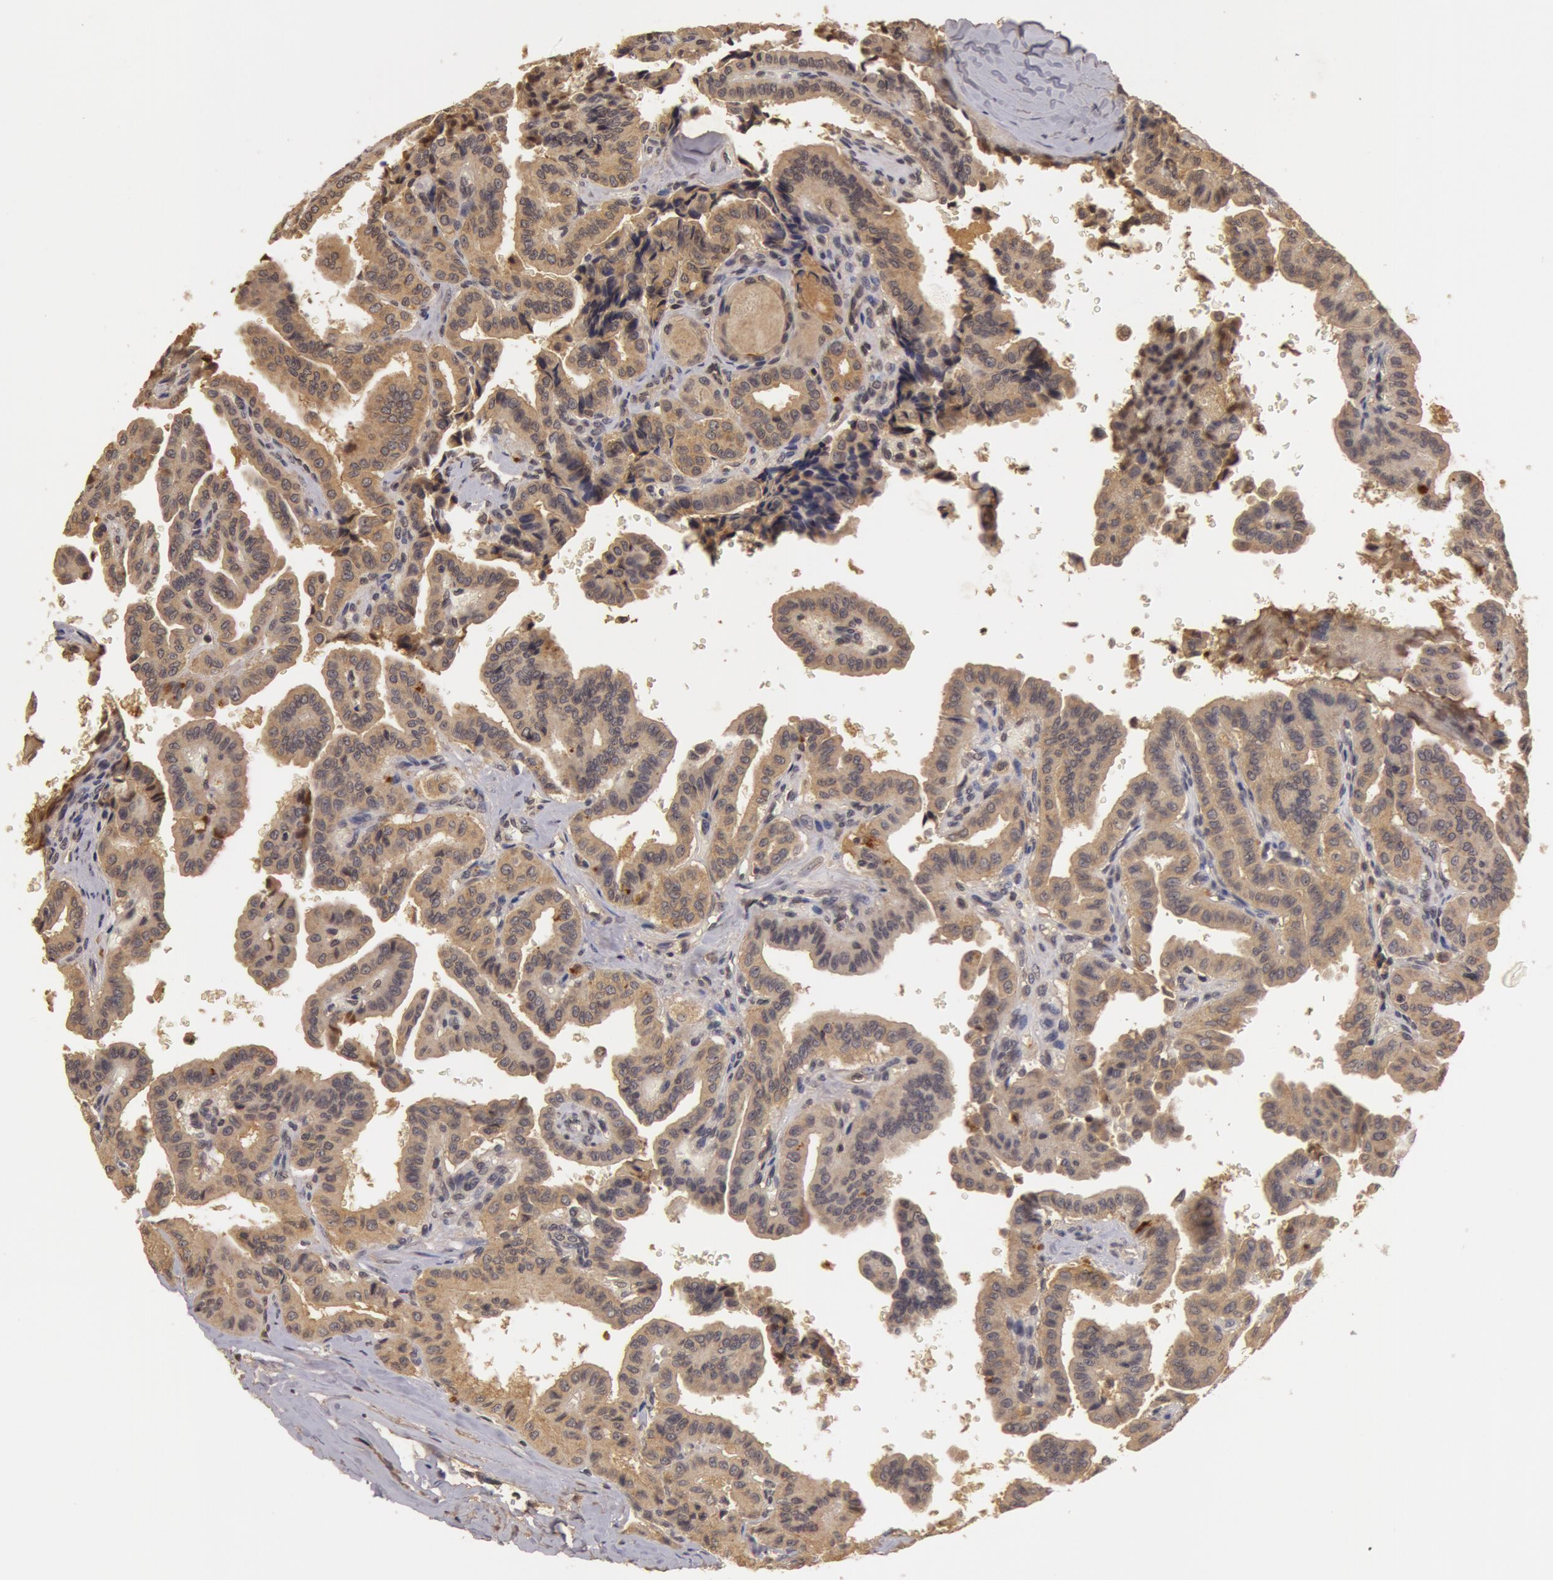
{"staining": {"intensity": "moderate", "quantity": ">75%", "location": "cytoplasmic/membranous"}, "tissue": "thyroid cancer", "cell_type": "Tumor cells", "image_type": "cancer", "snomed": [{"axis": "morphology", "description": "Papillary adenocarcinoma, NOS"}, {"axis": "topography", "description": "Thyroid gland"}], "caption": "Approximately >75% of tumor cells in papillary adenocarcinoma (thyroid) exhibit moderate cytoplasmic/membranous protein expression as visualized by brown immunohistochemical staining.", "gene": "BCHE", "patient": {"sex": "male", "age": 87}}